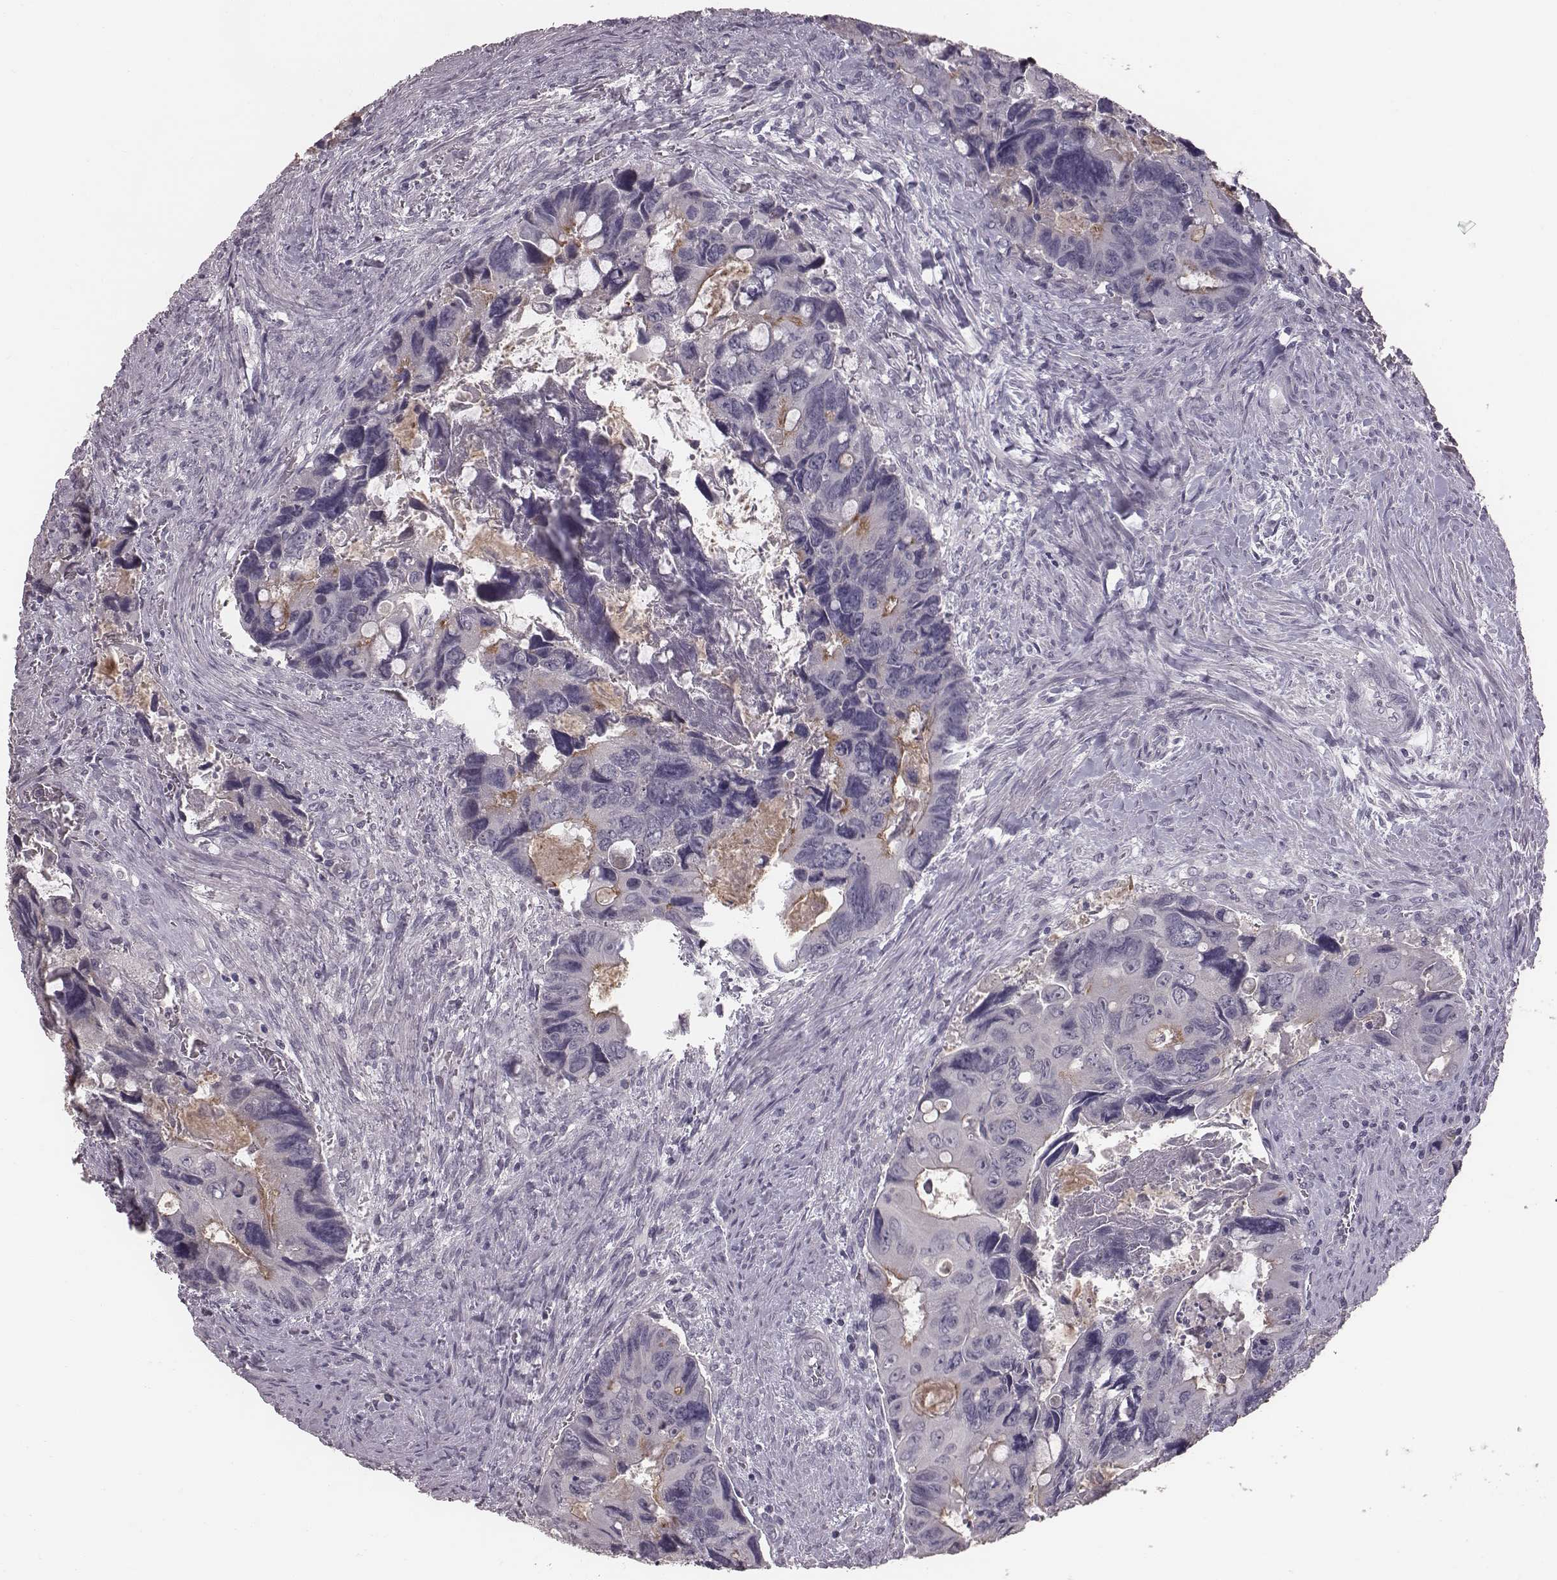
{"staining": {"intensity": "negative", "quantity": "none", "location": "none"}, "tissue": "colorectal cancer", "cell_type": "Tumor cells", "image_type": "cancer", "snomed": [{"axis": "morphology", "description": "Adenocarcinoma, NOS"}, {"axis": "topography", "description": "Rectum"}], "caption": "The immunohistochemistry micrograph has no significant positivity in tumor cells of colorectal cancer (adenocarcinoma) tissue.", "gene": "CFTR", "patient": {"sex": "male", "age": 62}}